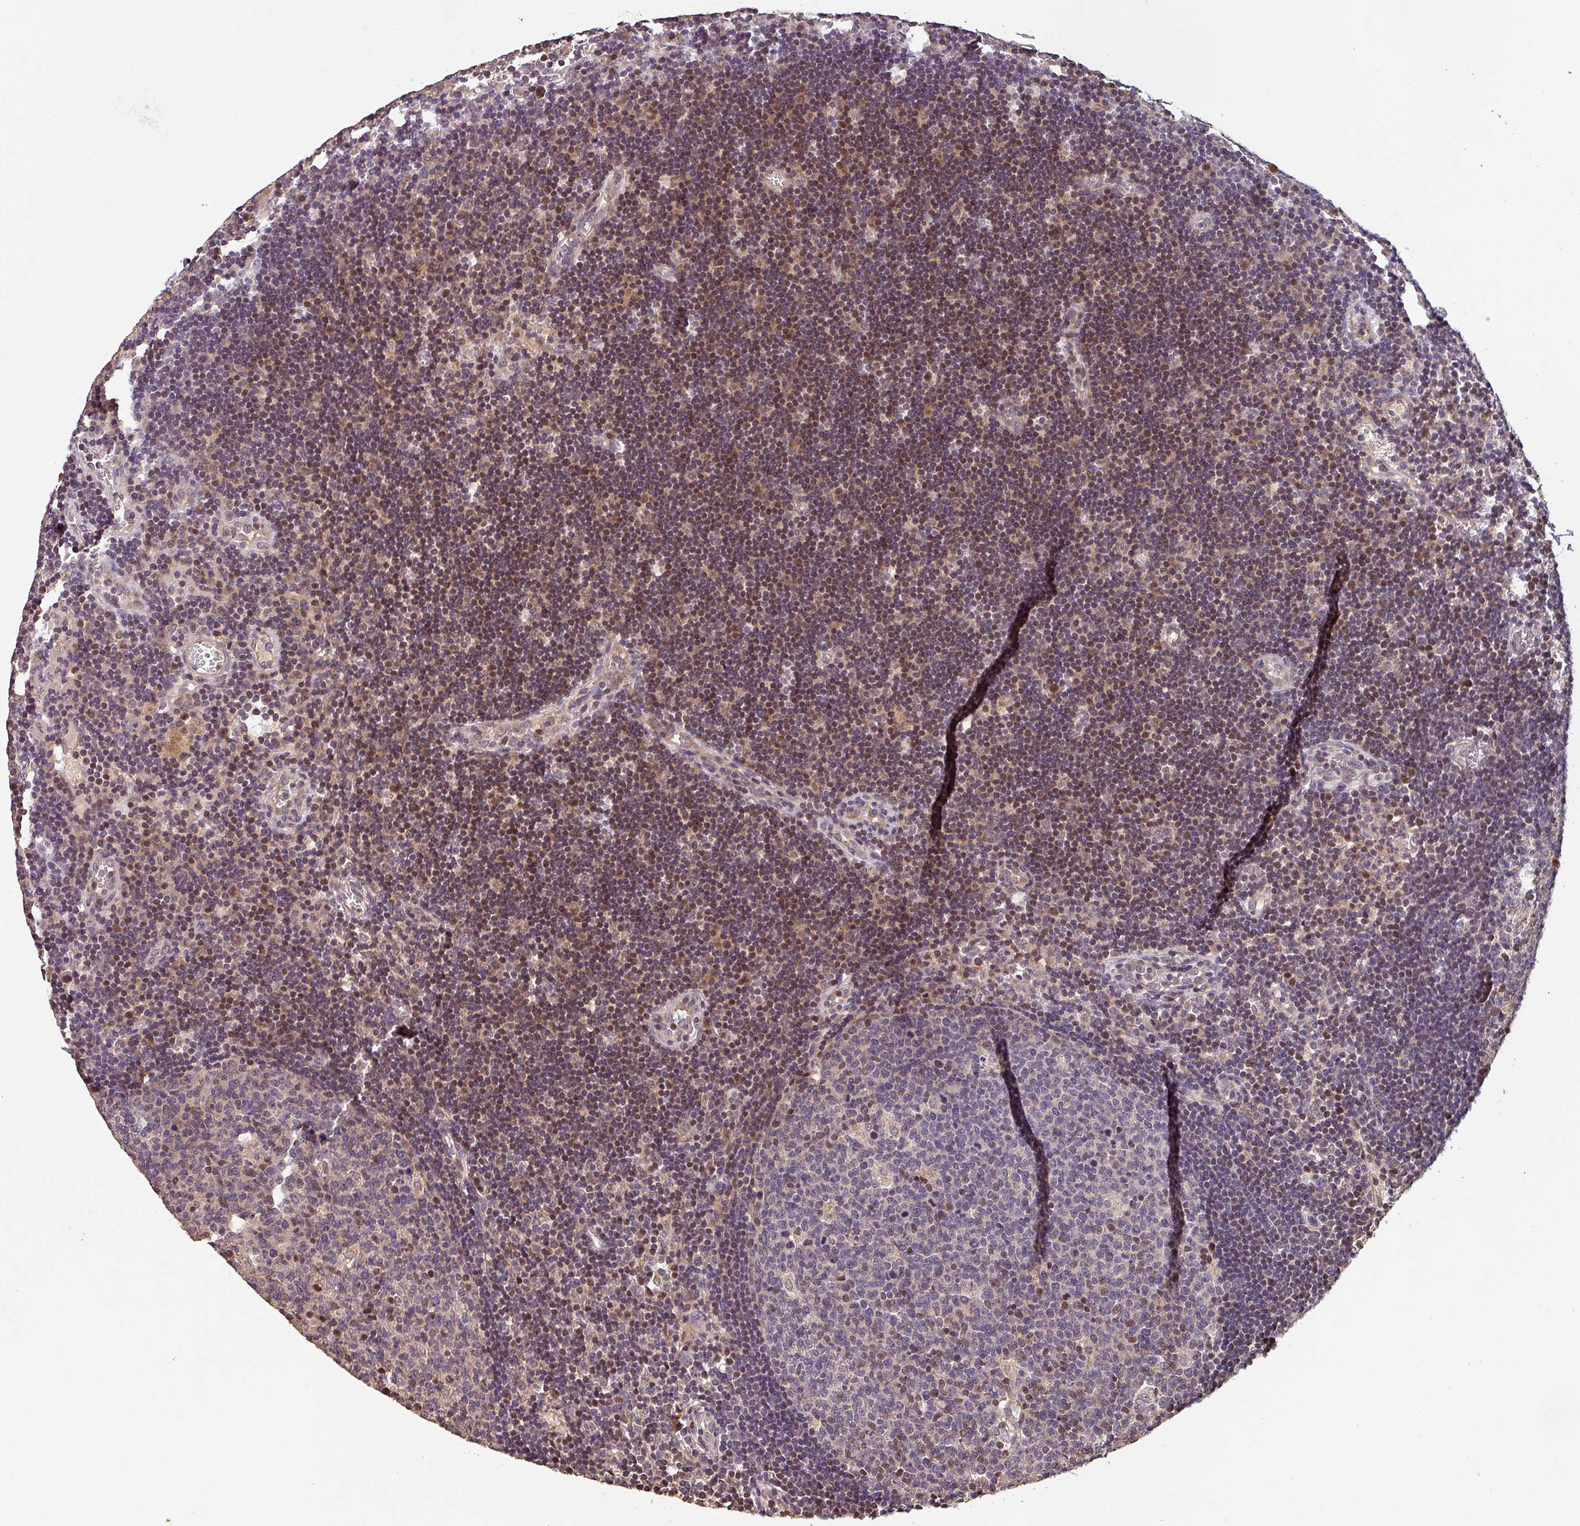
{"staining": {"intensity": "weak", "quantity": "<25%", "location": "nuclear"}, "tissue": "lymph node", "cell_type": "Germinal center cells", "image_type": "normal", "snomed": [{"axis": "morphology", "description": "Normal tissue, NOS"}, {"axis": "topography", "description": "Lymph node"}], "caption": "An immunohistochemistry histopathology image of benign lymph node is shown. There is no staining in germinal center cells of lymph node.", "gene": "BPIFB3", "patient": {"sex": "male", "age": 62}}